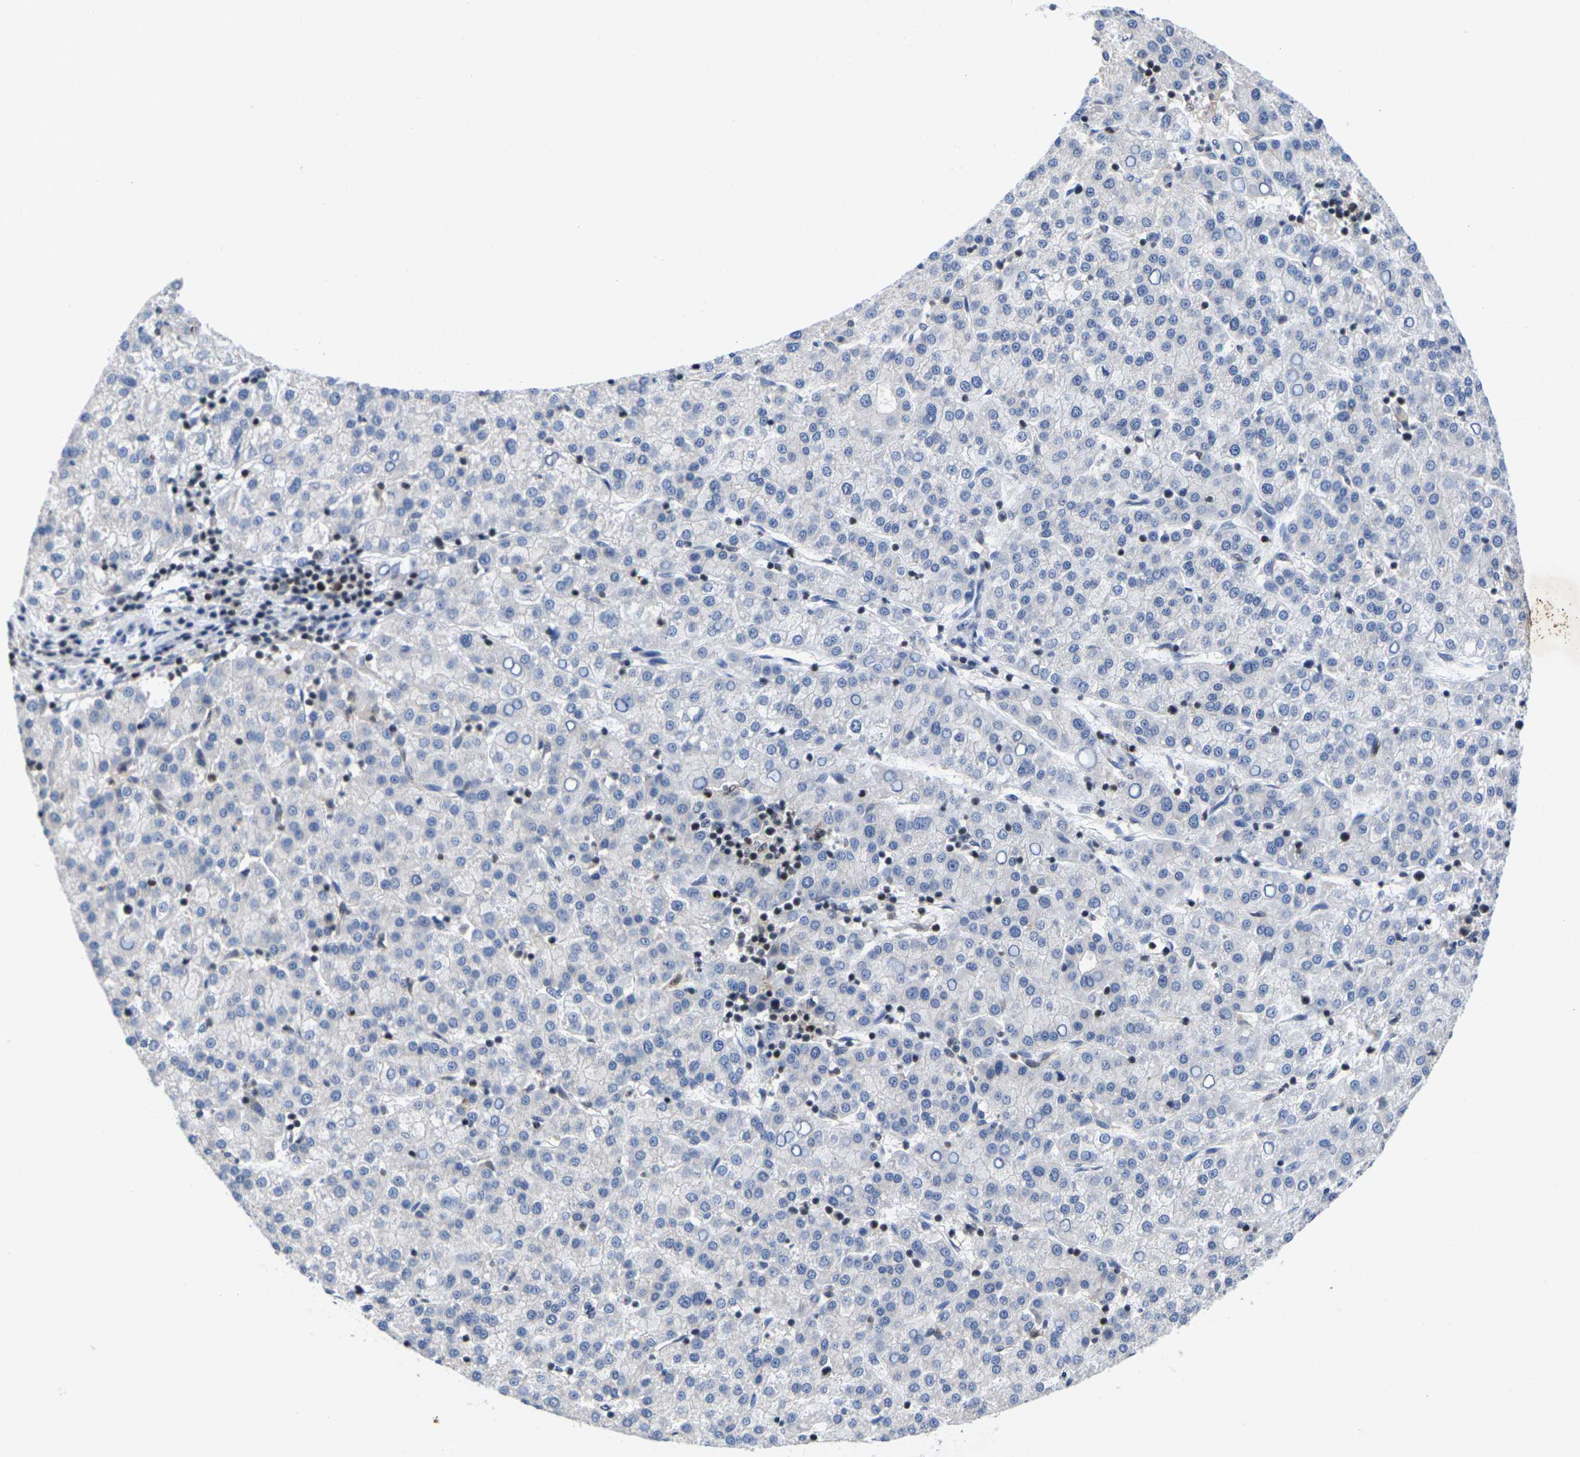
{"staining": {"intensity": "negative", "quantity": "none", "location": "none"}, "tissue": "liver cancer", "cell_type": "Tumor cells", "image_type": "cancer", "snomed": [{"axis": "morphology", "description": "Carcinoma, Hepatocellular, NOS"}, {"axis": "topography", "description": "Liver"}], "caption": "Liver hepatocellular carcinoma was stained to show a protein in brown. There is no significant positivity in tumor cells.", "gene": "IKZF1", "patient": {"sex": "female", "age": 58}}